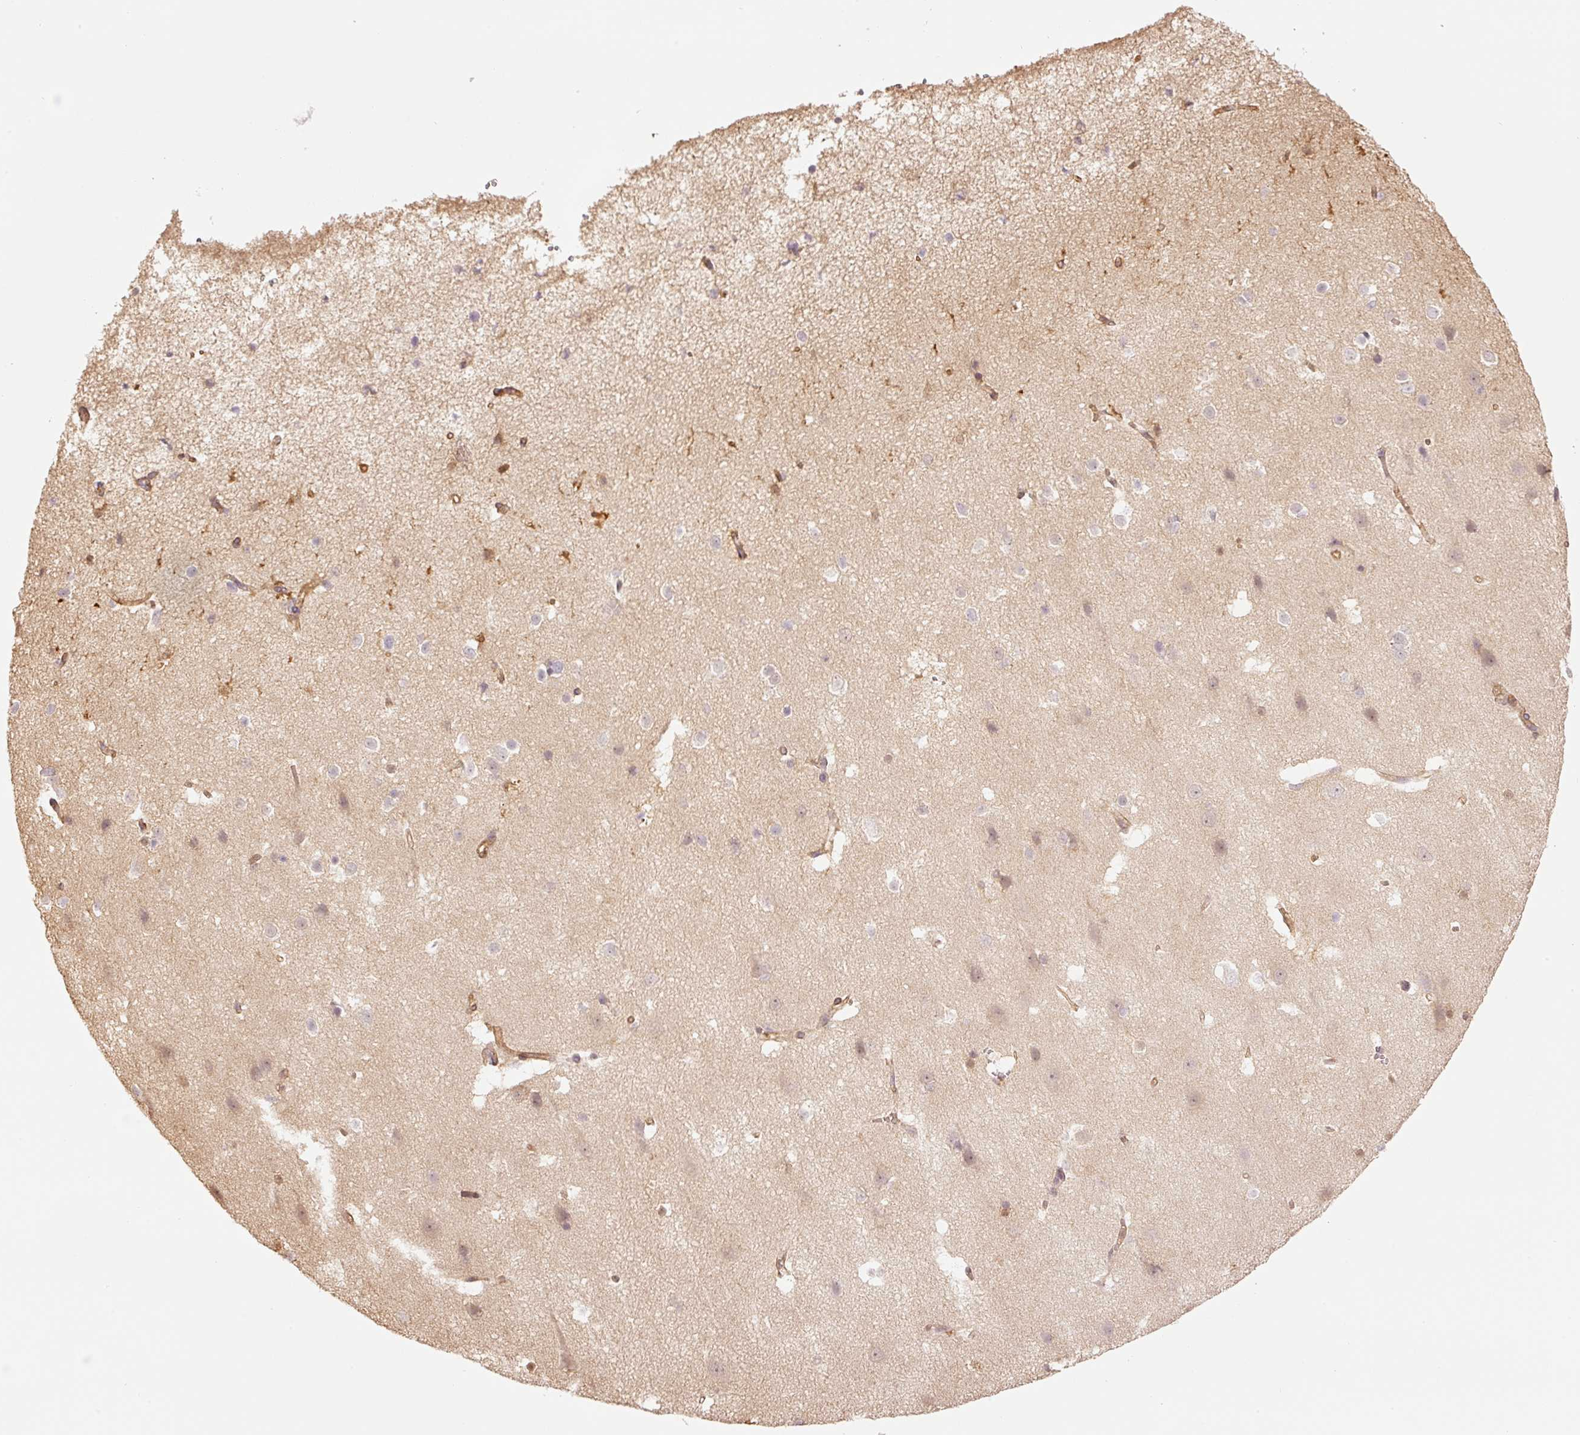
{"staining": {"intensity": "moderate", "quantity": ">75%", "location": "cytoplasmic/membranous"}, "tissue": "cerebral cortex", "cell_type": "Endothelial cells", "image_type": "normal", "snomed": [{"axis": "morphology", "description": "Normal tissue, NOS"}, {"axis": "topography", "description": "Cerebral cortex"}], "caption": "Cerebral cortex stained with a protein marker exhibits moderate staining in endothelial cells.", "gene": "PPP1R1B", "patient": {"sex": "male", "age": 37}}